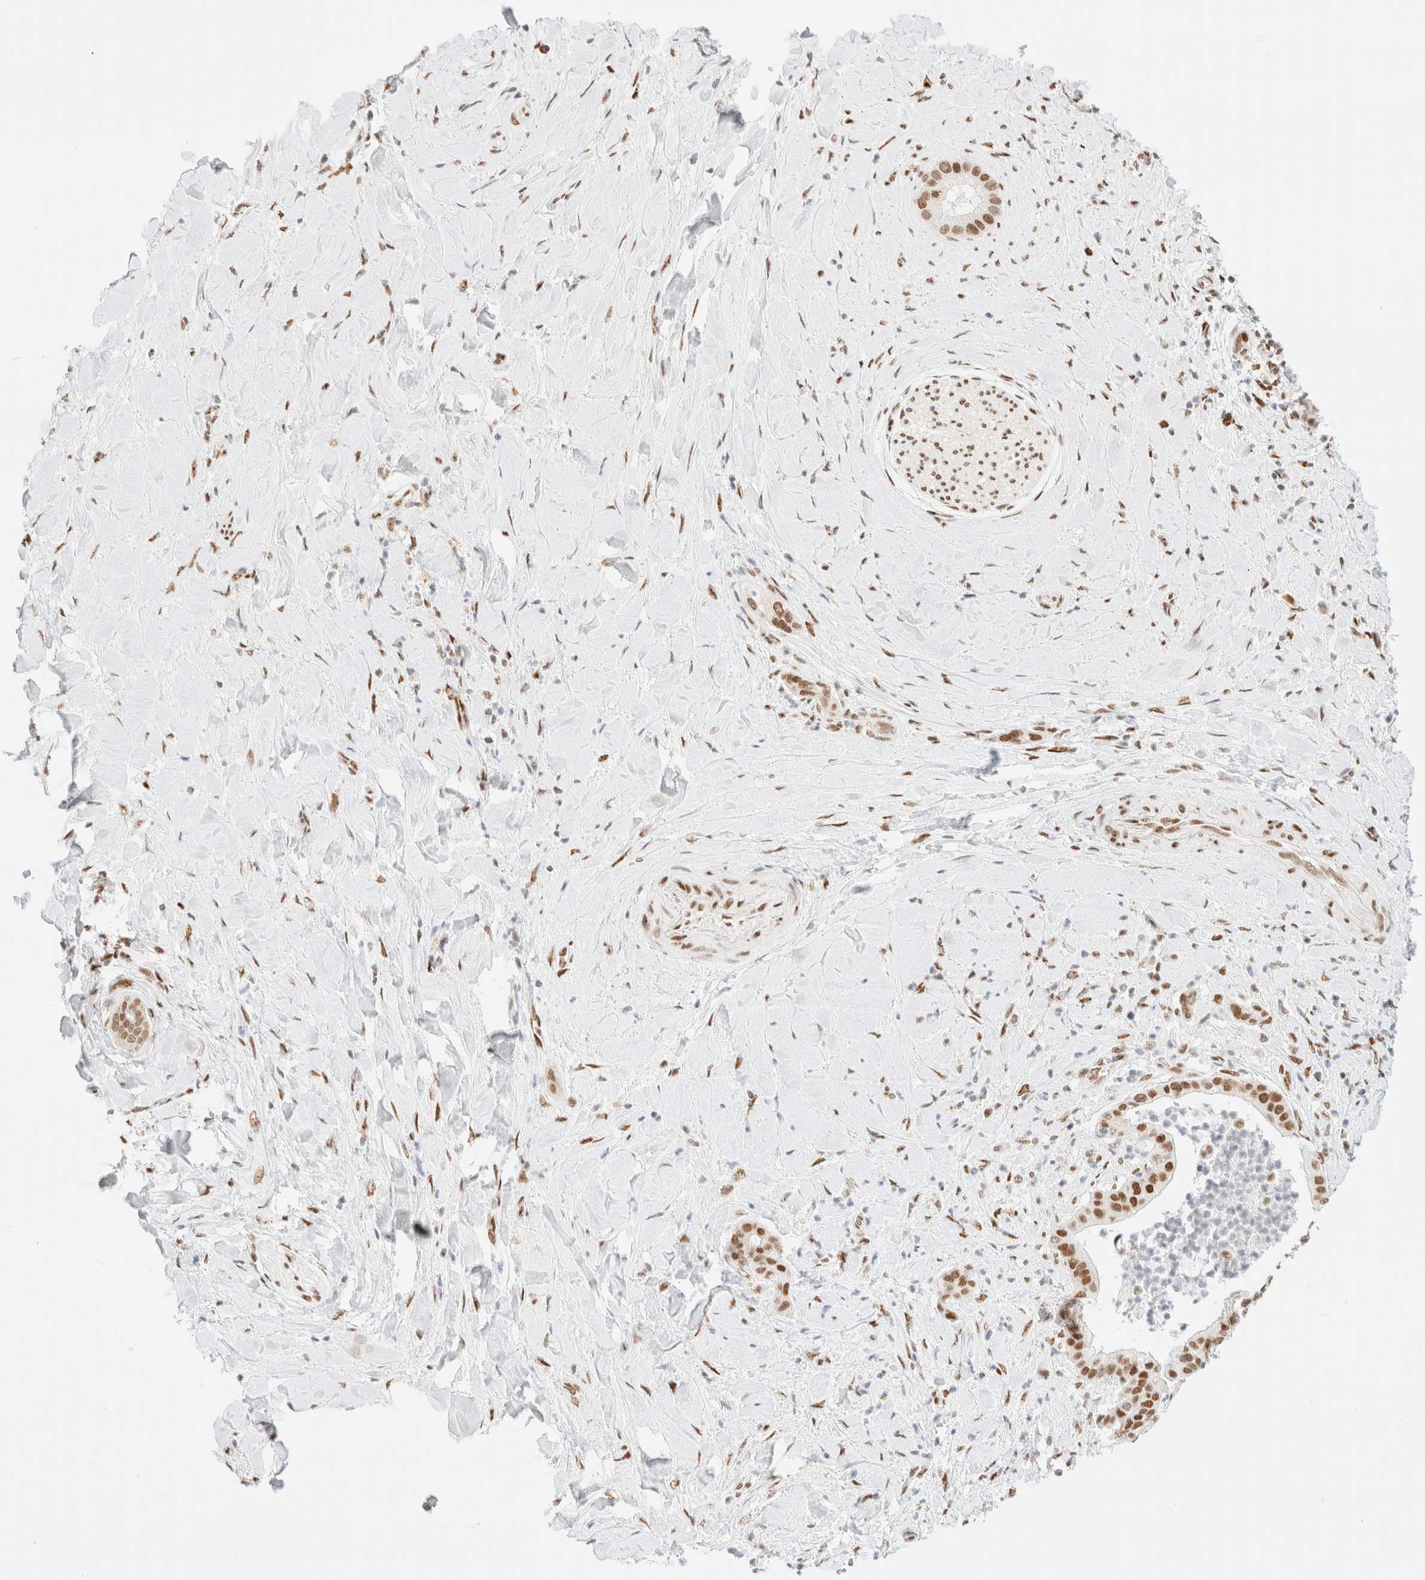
{"staining": {"intensity": "moderate", "quantity": ">75%", "location": "nuclear"}, "tissue": "liver cancer", "cell_type": "Tumor cells", "image_type": "cancer", "snomed": [{"axis": "morphology", "description": "Cholangiocarcinoma"}, {"axis": "topography", "description": "Liver"}], "caption": "High-magnification brightfield microscopy of liver cholangiocarcinoma stained with DAB (3,3'-diaminobenzidine) (brown) and counterstained with hematoxylin (blue). tumor cells exhibit moderate nuclear positivity is identified in approximately>75% of cells. (IHC, brightfield microscopy, high magnification).", "gene": "CIC", "patient": {"sex": "female", "age": 54}}